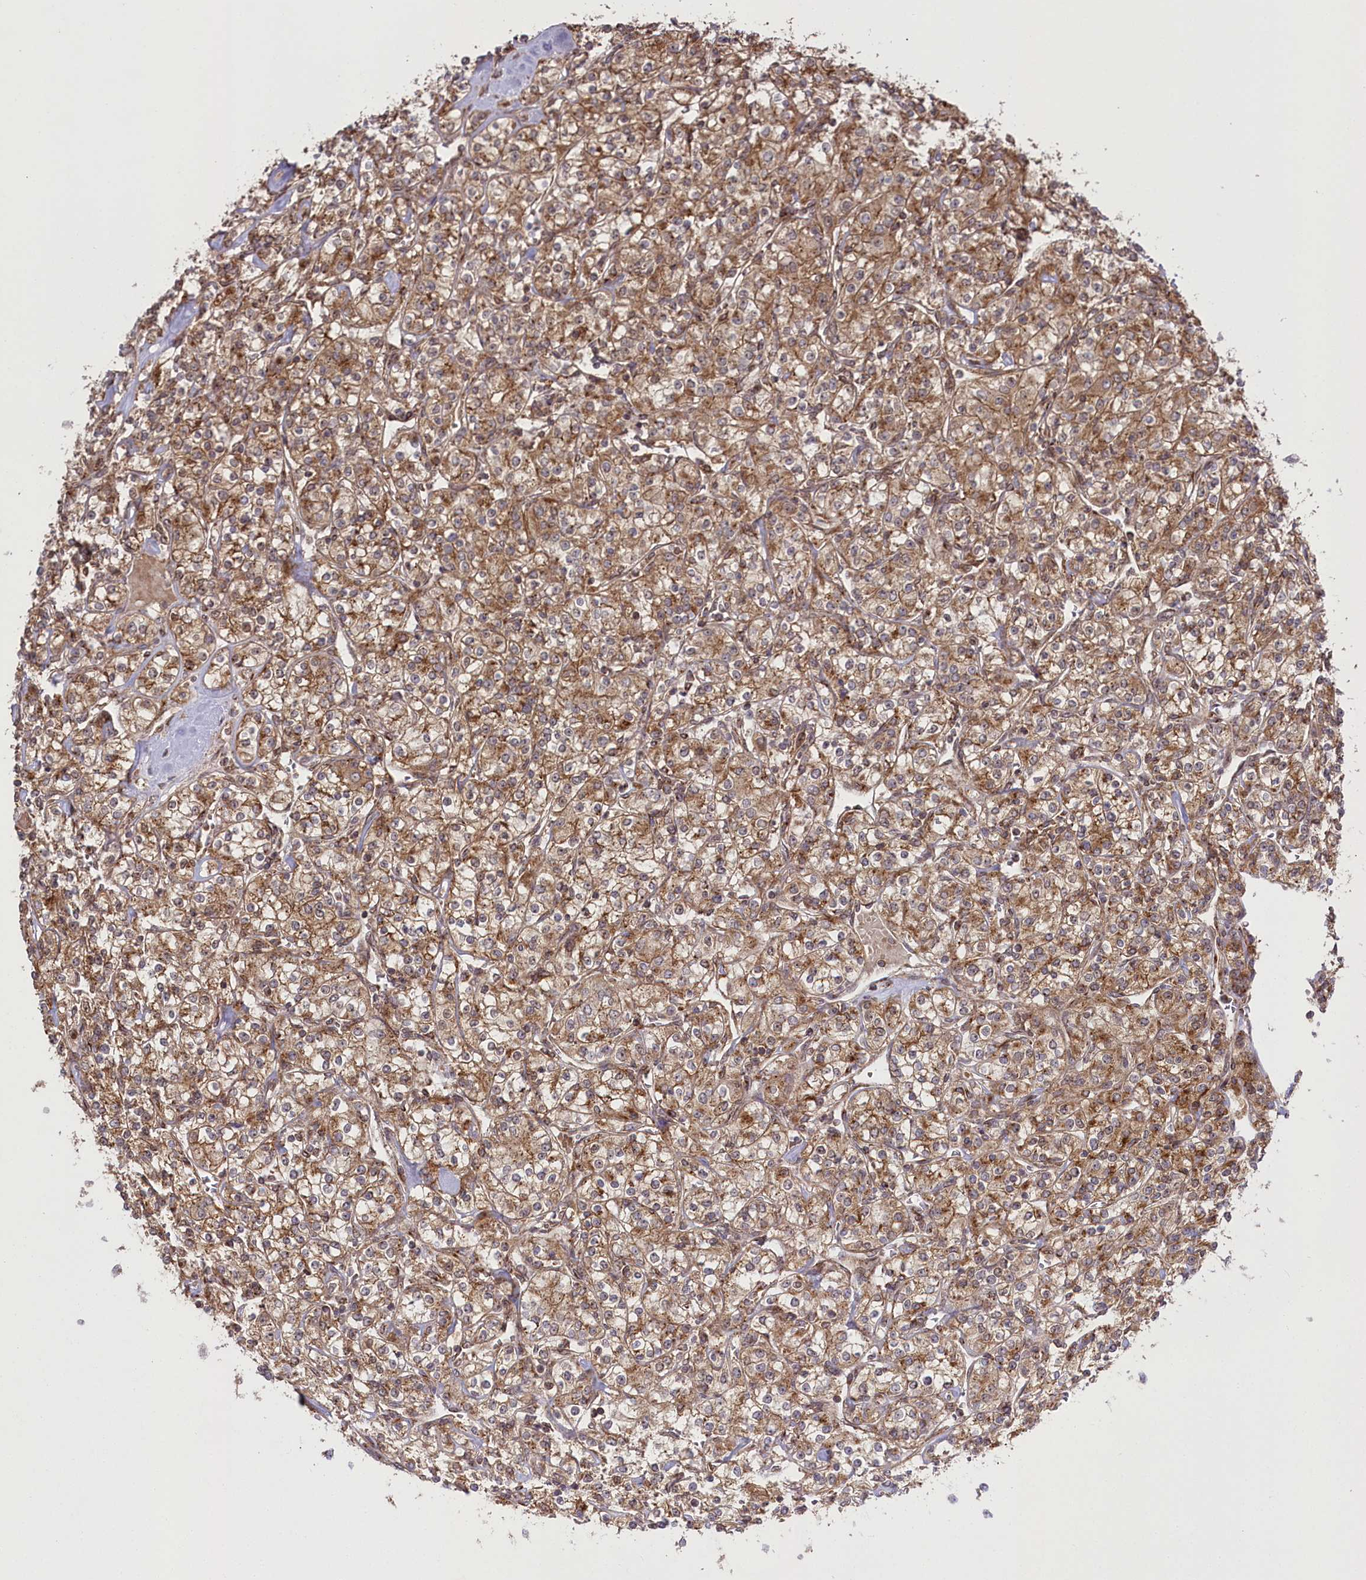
{"staining": {"intensity": "moderate", "quantity": ">75%", "location": "cytoplasmic/membranous"}, "tissue": "renal cancer", "cell_type": "Tumor cells", "image_type": "cancer", "snomed": [{"axis": "morphology", "description": "Adenocarcinoma, NOS"}, {"axis": "topography", "description": "Kidney"}], "caption": "Renal cancer was stained to show a protein in brown. There is medium levels of moderate cytoplasmic/membranous staining in approximately >75% of tumor cells. (brown staining indicates protein expression, while blue staining denotes nuclei).", "gene": "CCDC91", "patient": {"sex": "male", "age": 77}}